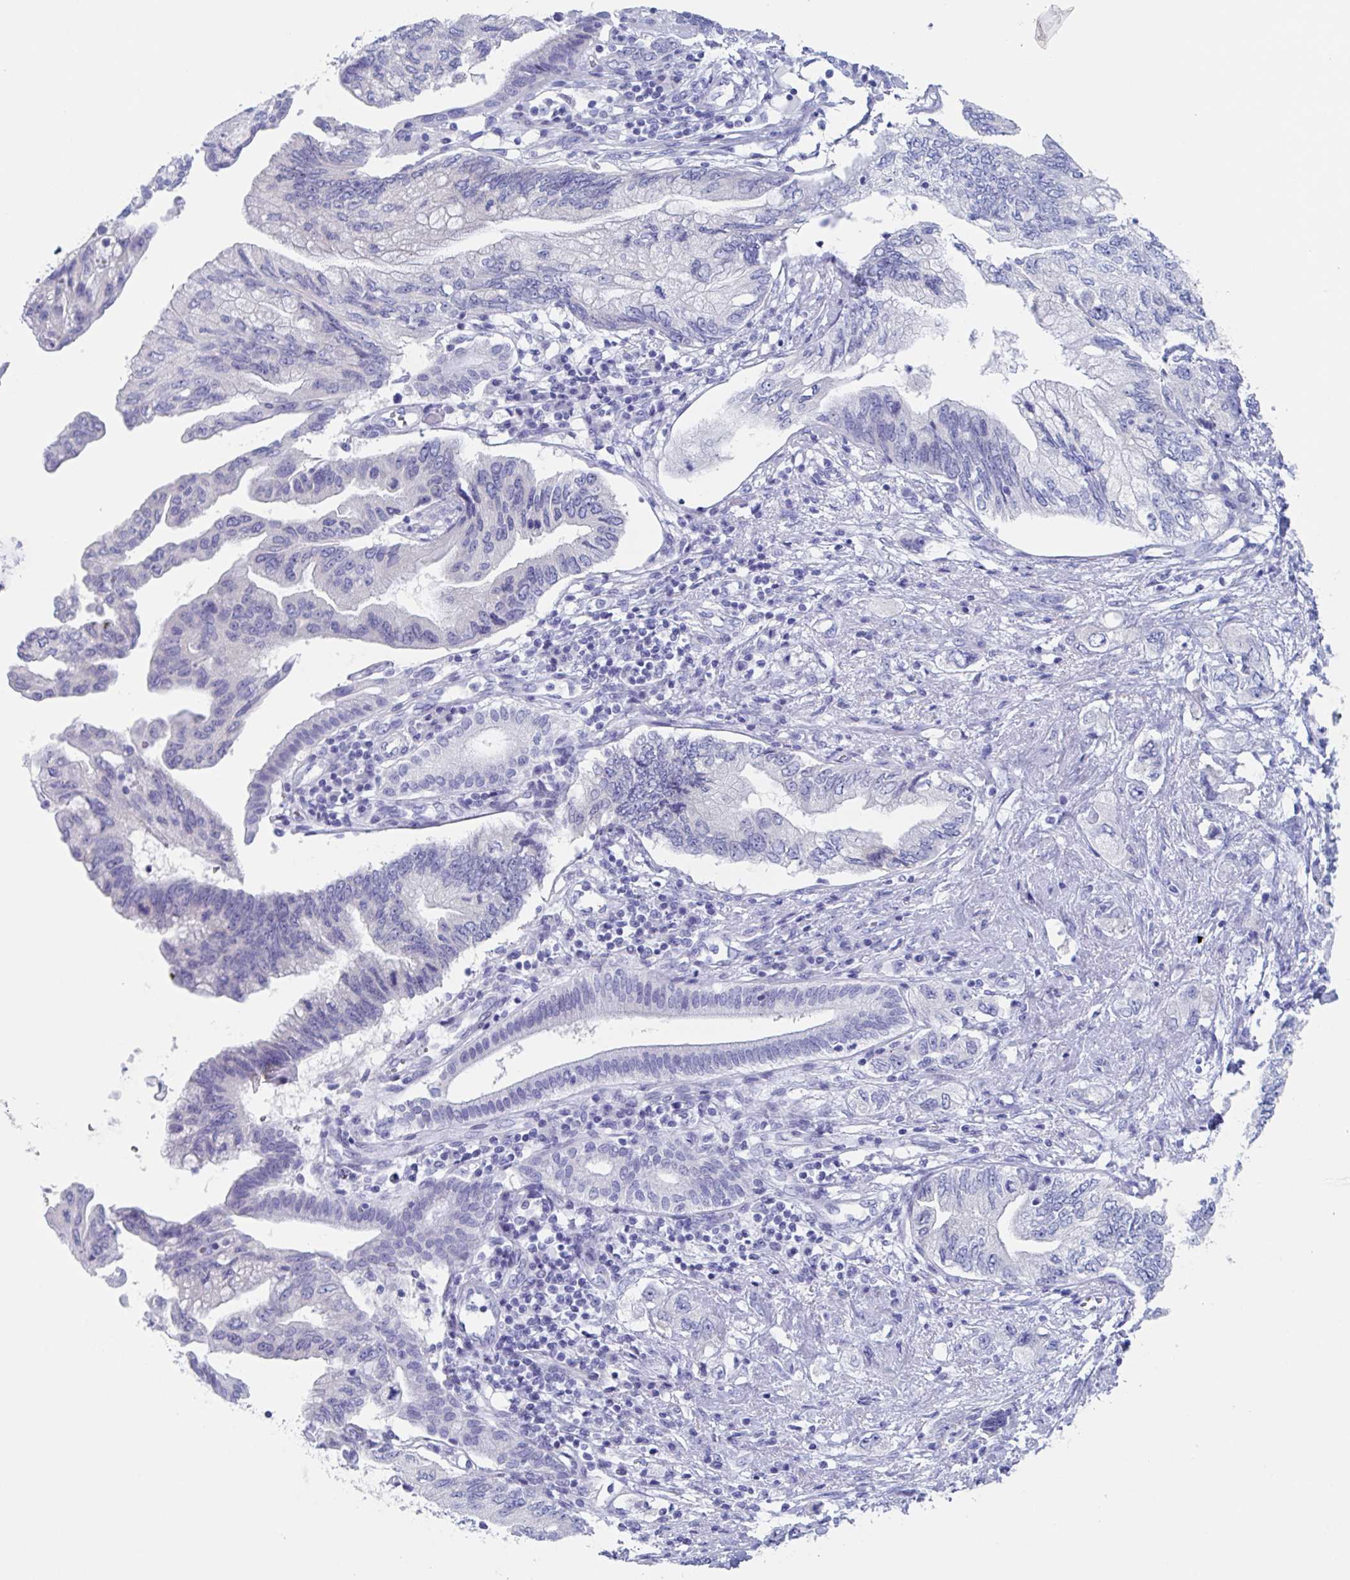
{"staining": {"intensity": "negative", "quantity": "none", "location": "none"}, "tissue": "pancreatic cancer", "cell_type": "Tumor cells", "image_type": "cancer", "snomed": [{"axis": "morphology", "description": "Adenocarcinoma, NOS"}, {"axis": "topography", "description": "Pancreas"}], "caption": "IHC of human pancreatic cancer demonstrates no expression in tumor cells. (DAB immunohistochemistry (IHC) with hematoxylin counter stain).", "gene": "ZPBP", "patient": {"sex": "female", "age": 73}}